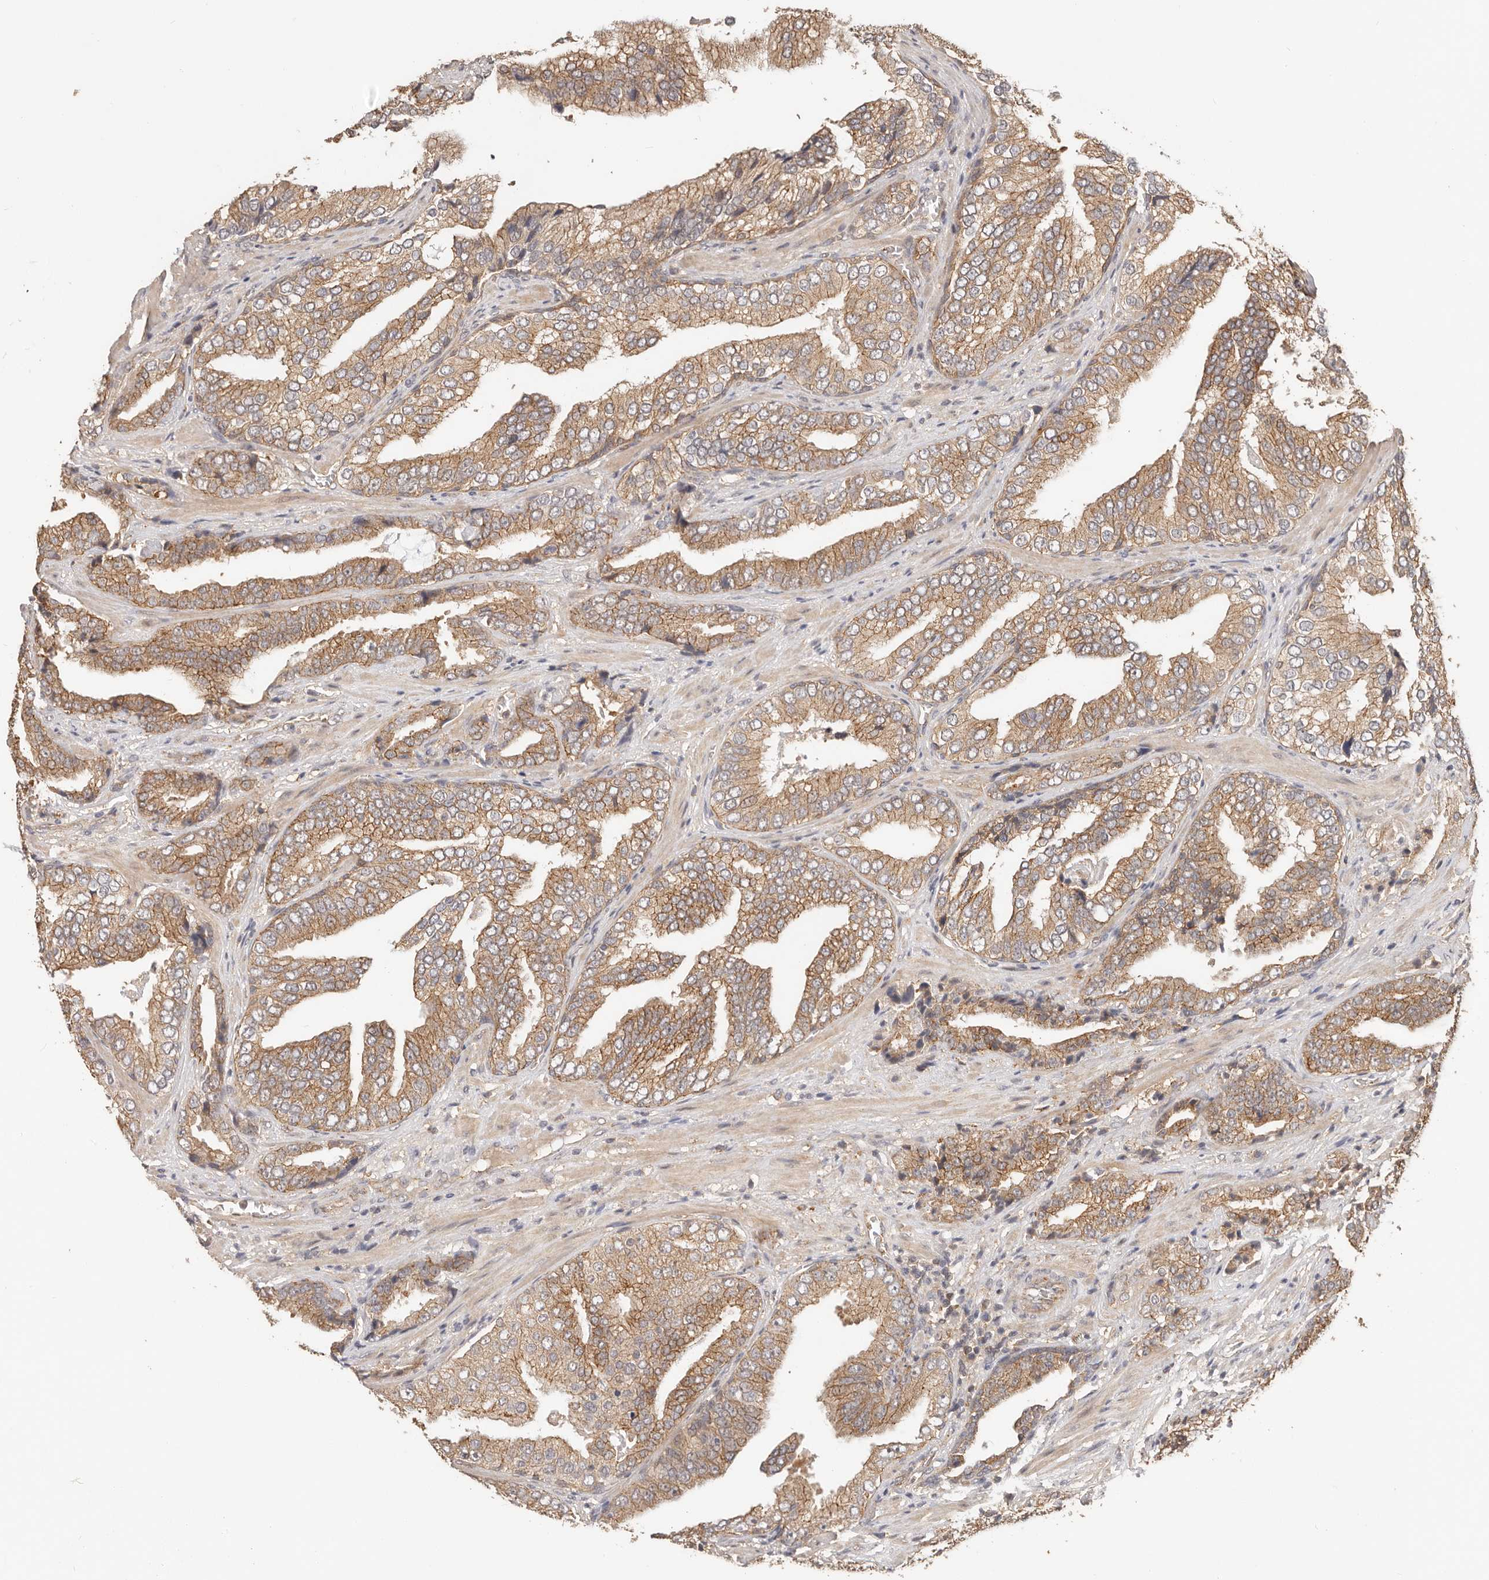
{"staining": {"intensity": "moderate", "quantity": ">75%", "location": "cytoplasmic/membranous"}, "tissue": "prostate cancer", "cell_type": "Tumor cells", "image_type": "cancer", "snomed": [{"axis": "morphology", "description": "Adenocarcinoma, Low grade"}, {"axis": "topography", "description": "Prostate"}], "caption": "Immunohistochemical staining of low-grade adenocarcinoma (prostate) reveals moderate cytoplasmic/membranous protein staining in about >75% of tumor cells. (DAB (3,3'-diaminobenzidine) = brown stain, brightfield microscopy at high magnification).", "gene": "AFDN", "patient": {"sex": "male", "age": 67}}